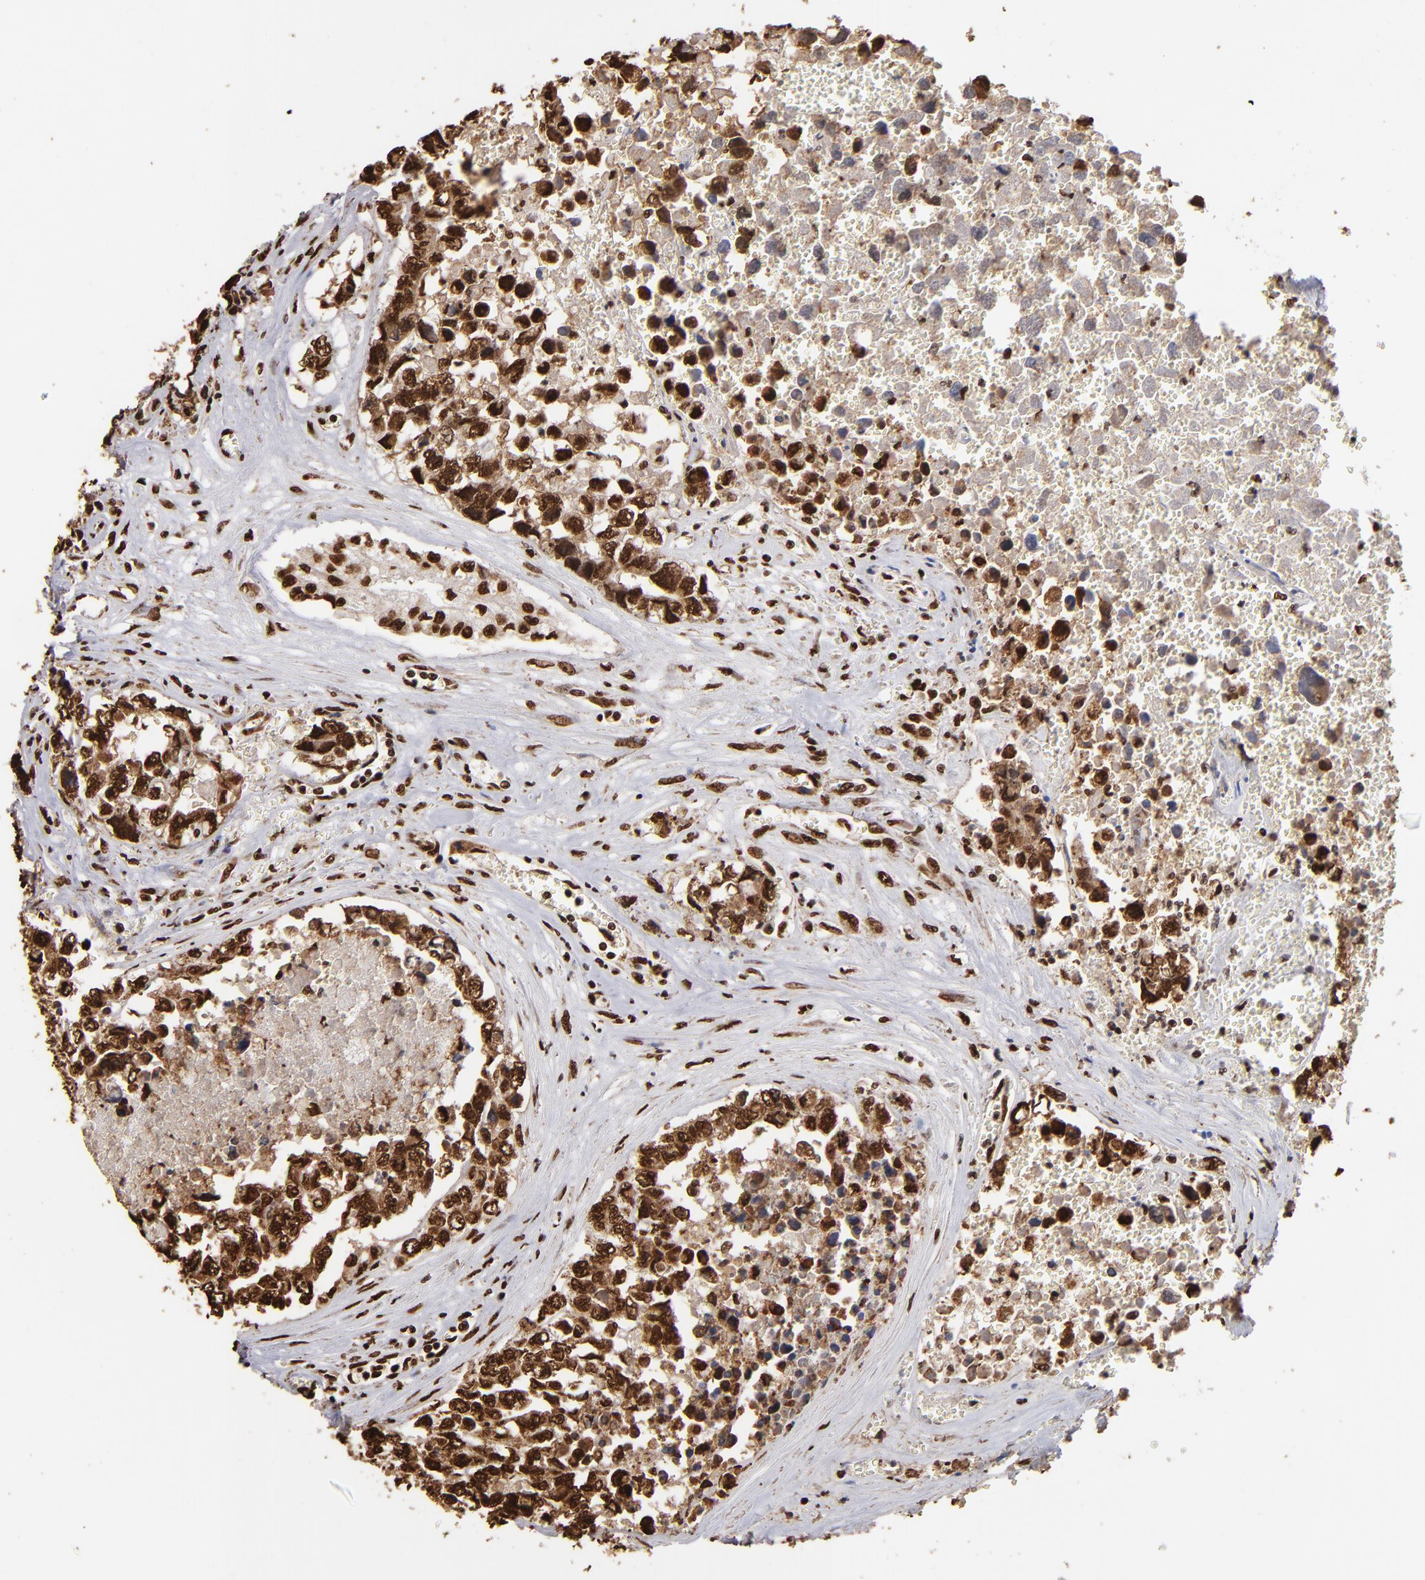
{"staining": {"intensity": "strong", "quantity": ">75%", "location": "cytoplasmic/membranous,nuclear"}, "tissue": "testis cancer", "cell_type": "Tumor cells", "image_type": "cancer", "snomed": [{"axis": "morphology", "description": "Carcinoma, Embryonal, NOS"}, {"axis": "topography", "description": "Testis"}], "caption": "Immunohistochemistry (IHC) of testis cancer (embryonal carcinoma) reveals high levels of strong cytoplasmic/membranous and nuclear positivity in about >75% of tumor cells.", "gene": "ILF3", "patient": {"sex": "male", "age": 31}}